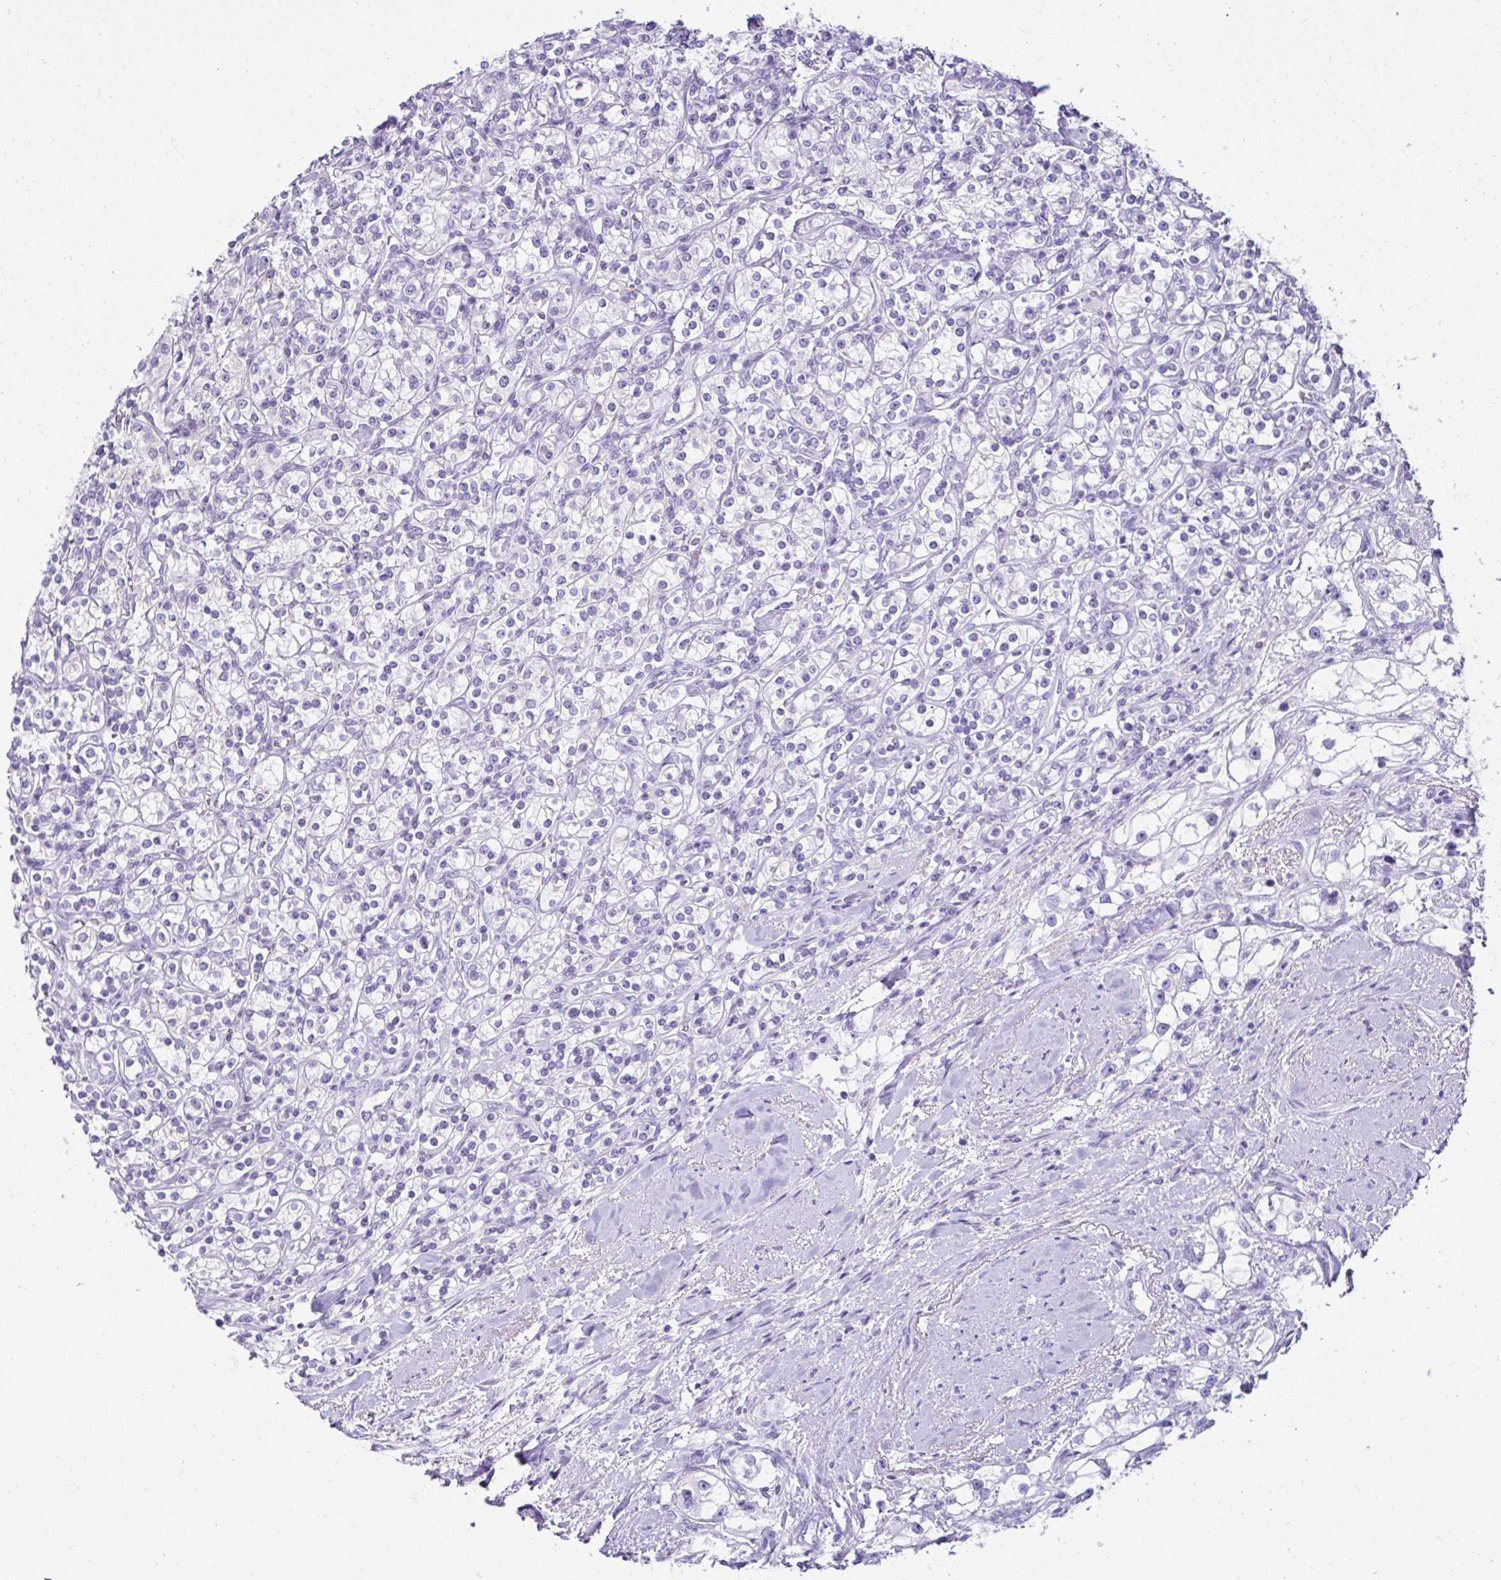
{"staining": {"intensity": "negative", "quantity": "none", "location": "none"}, "tissue": "renal cancer", "cell_type": "Tumor cells", "image_type": "cancer", "snomed": [{"axis": "morphology", "description": "Adenocarcinoma, NOS"}, {"axis": "topography", "description": "Kidney"}], "caption": "Tumor cells show no significant protein staining in renal adenocarcinoma. The staining is performed using DAB (3,3'-diaminobenzidine) brown chromogen with nuclei counter-stained in using hematoxylin.", "gene": "RNF183", "patient": {"sex": "male", "age": 77}}